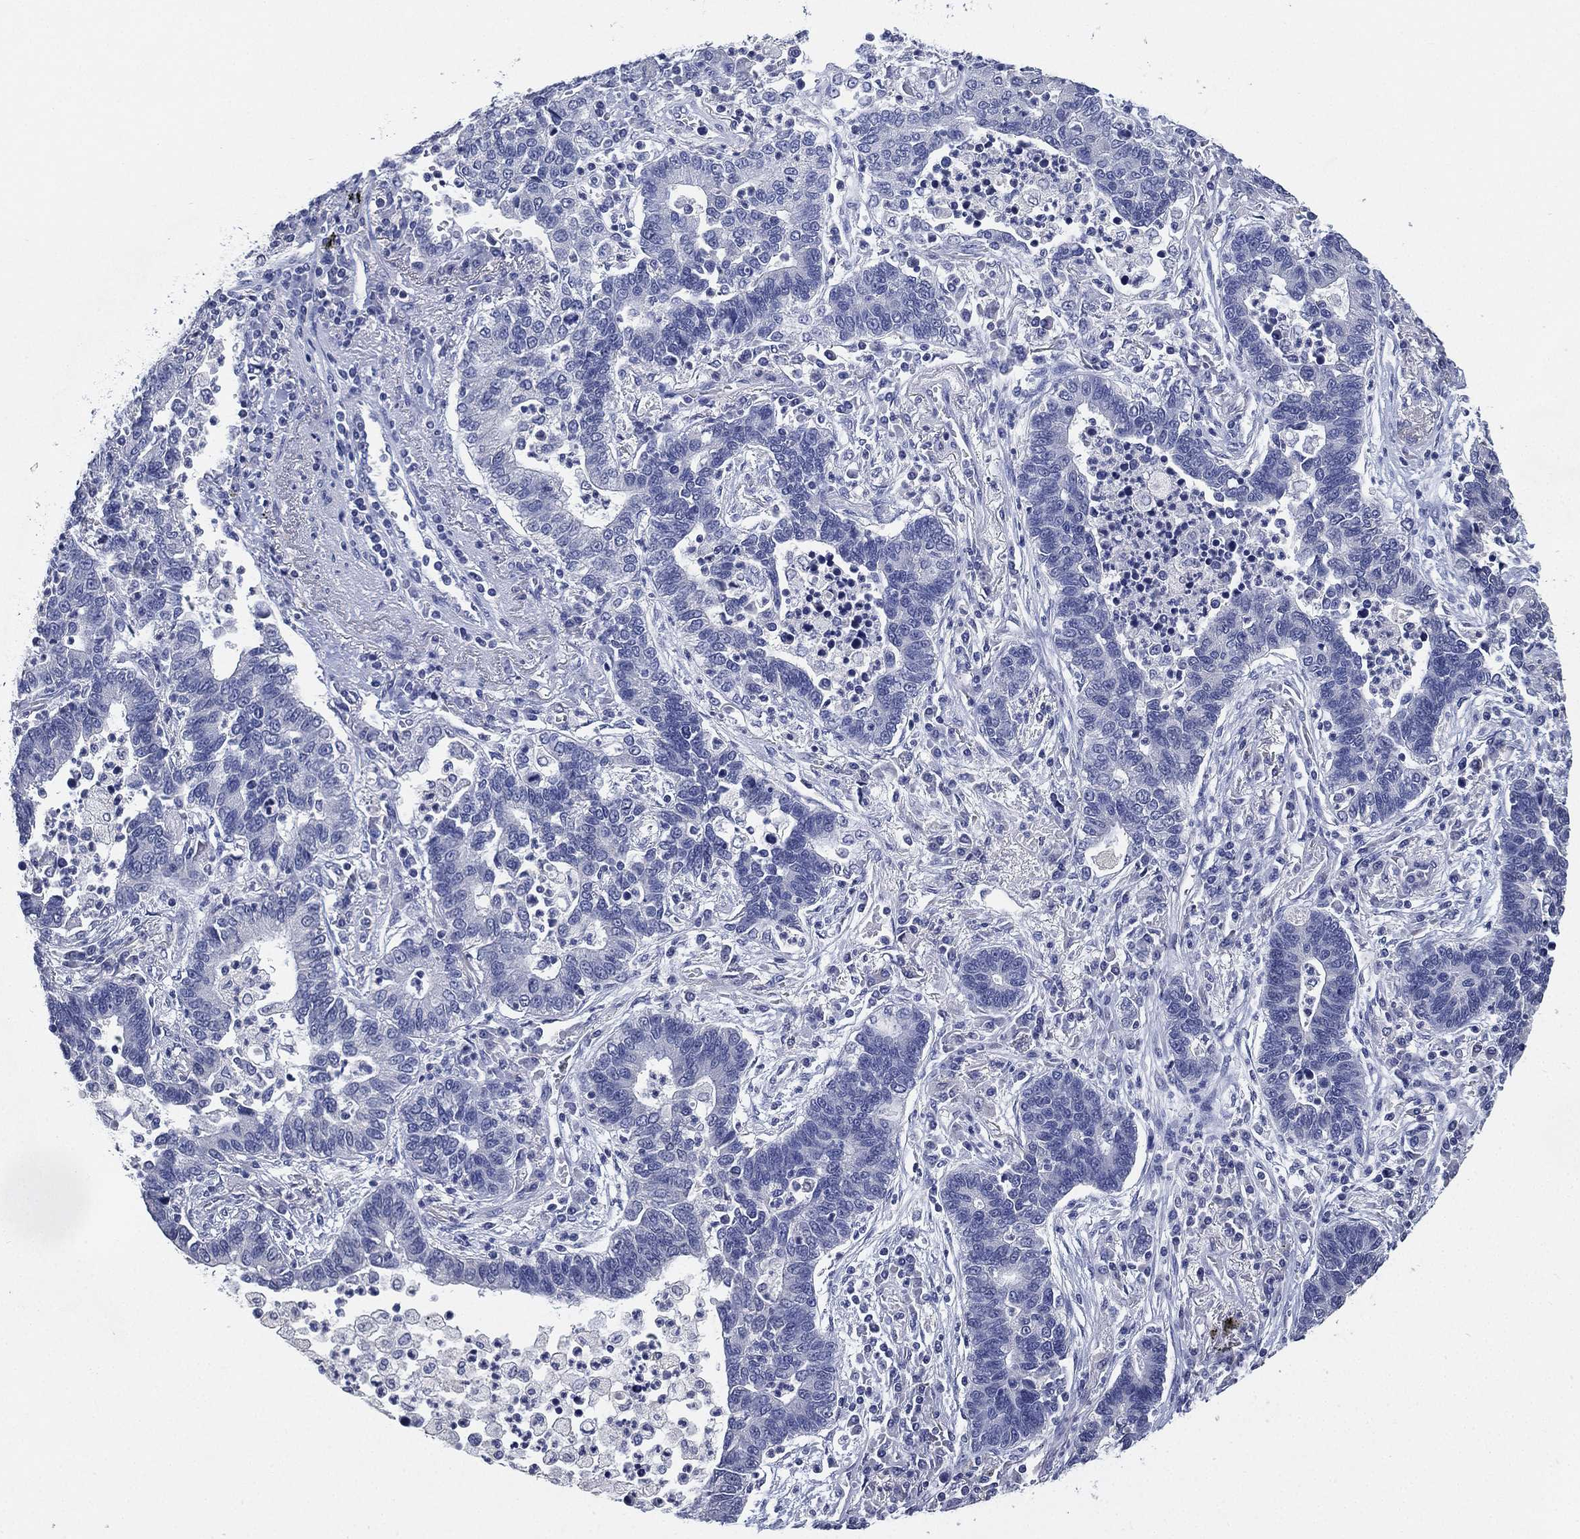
{"staining": {"intensity": "negative", "quantity": "none", "location": "none"}, "tissue": "lung cancer", "cell_type": "Tumor cells", "image_type": "cancer", "snomed": [{"axis": "morphology", "description": "Adenocarcinoma, NOS"}, {"axis": "topography", "description": "Lung"}], "caption": "DAB (3,3'-diaminobenzidine) immunohistochemical staining of human lung cancer (adenocarcinoma) exhibits no significant staining in tumor cells.", "gene": "IYD", "patient": {"sex": "female", "age": 57}}